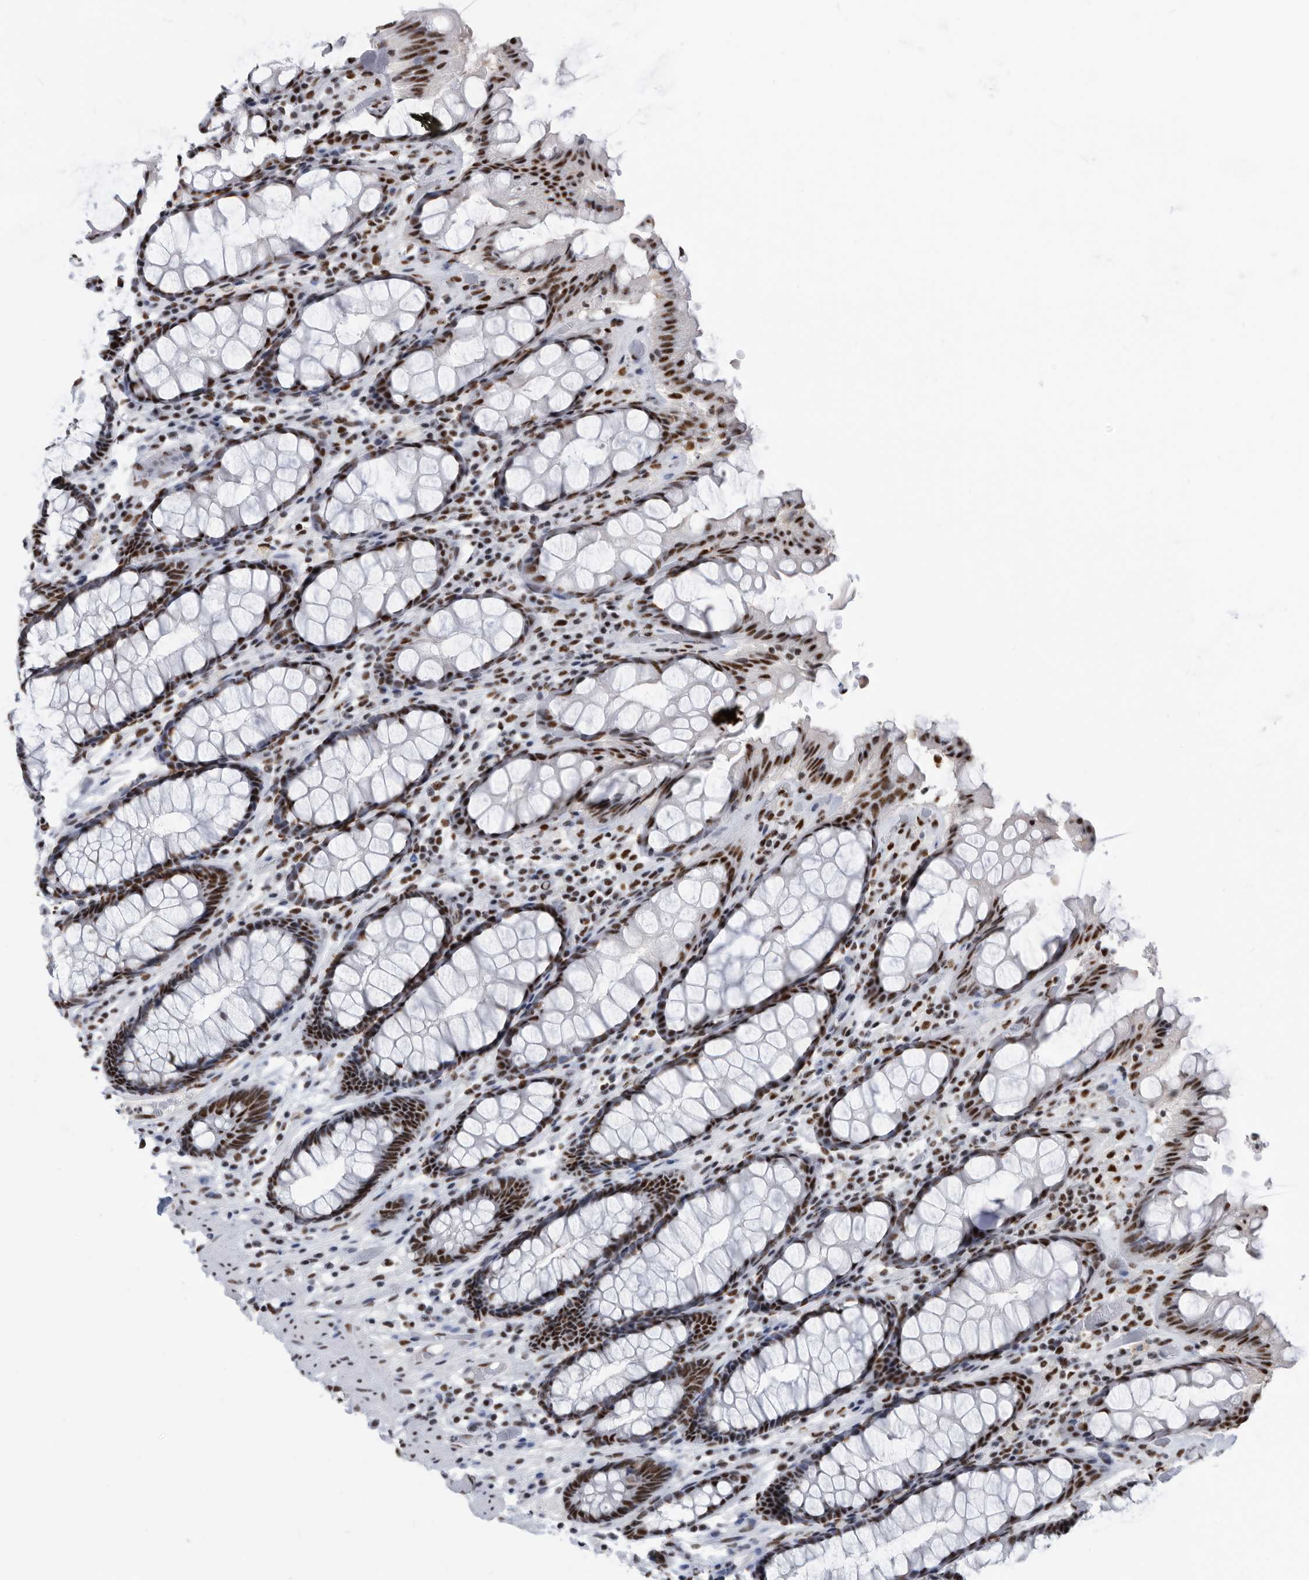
{"staining": {"intensity": "strong", "quantity": ">75%", "location": "nuclear"}, "tissue": "rectum", "cell_type": "Glandular cells", "image_type": "normal", "snomed": [{"axis": "morphology", "description": "Normal tissue, NOS"}, {"axis": "topography", "description": "Rectum"}], "caption": "An image showing strong nuclear positivity in approximately >75% of glandular cells in unremarkable rectum, as visualized by brown immunohistochemical staining.", "gene": "SF3A1", "patient": {"sex": "male", "age": 64}}